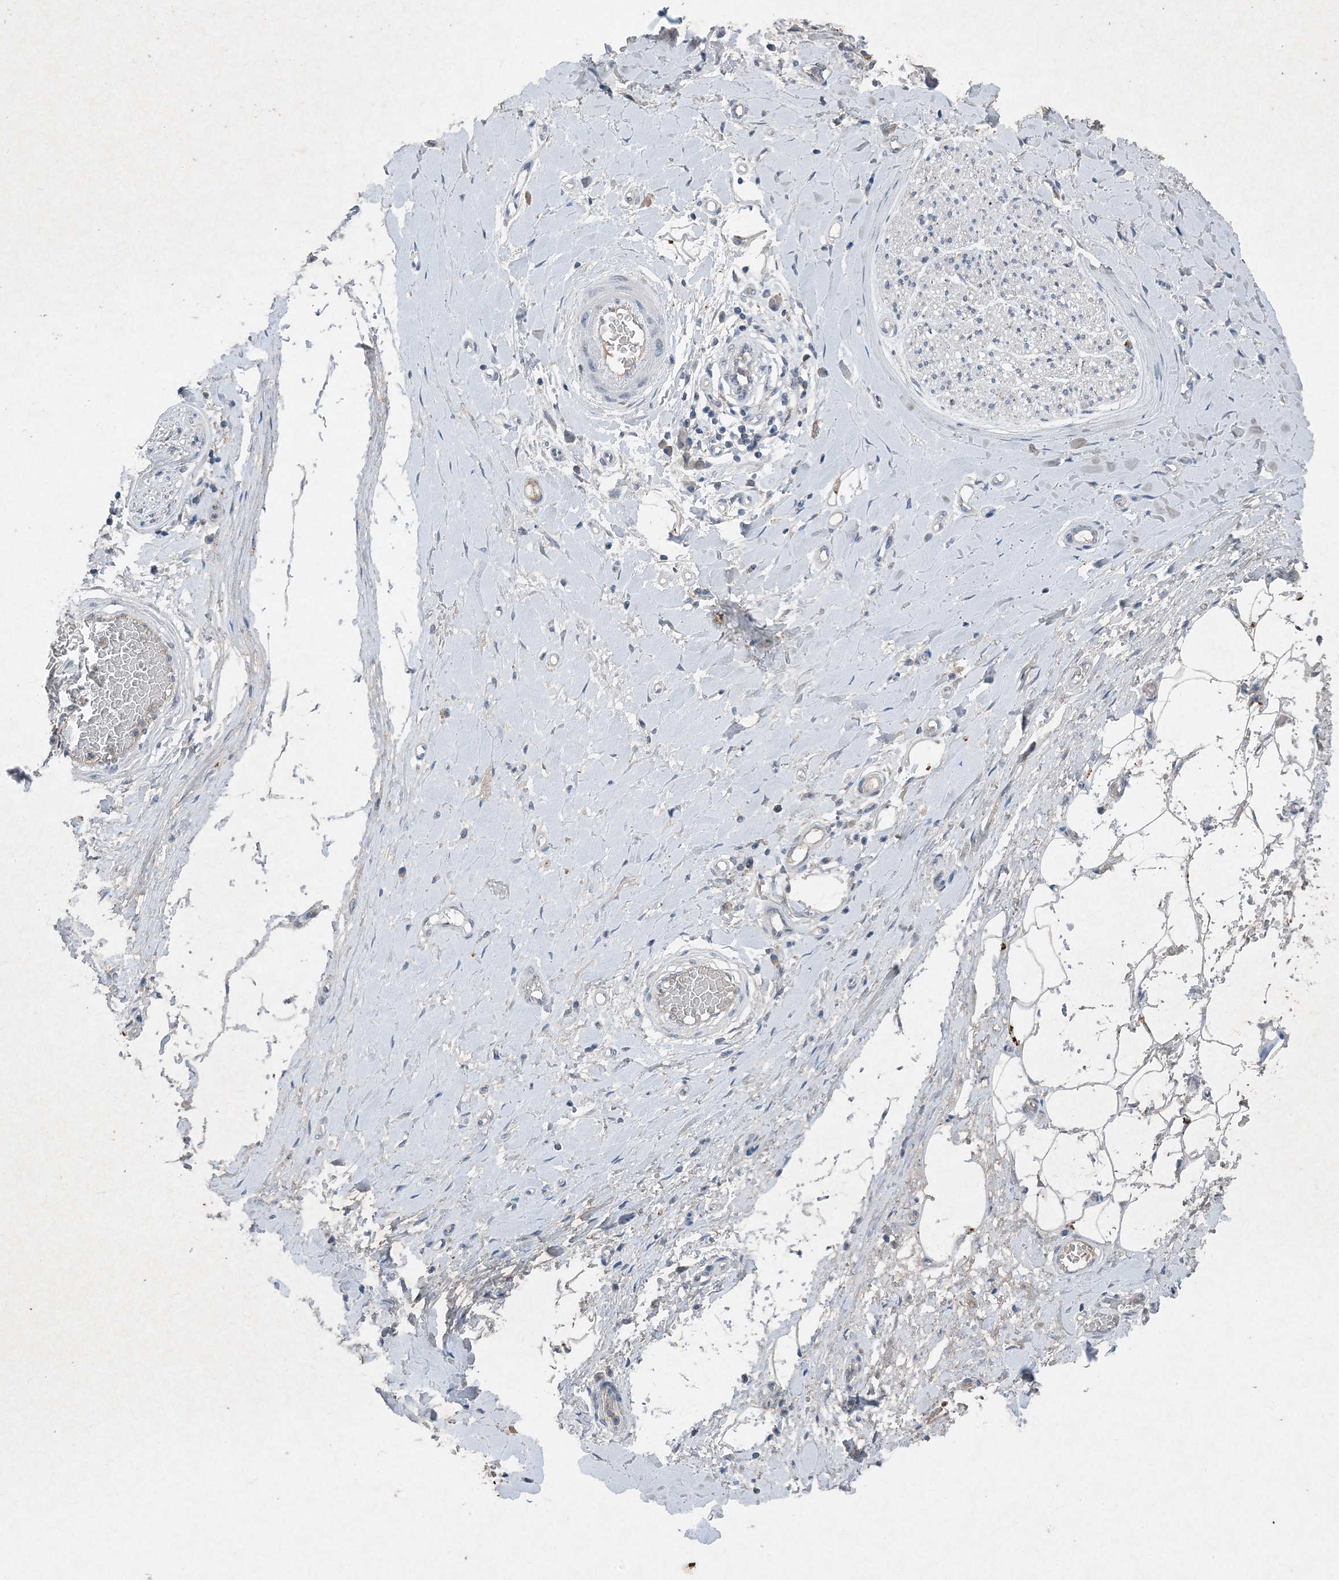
{"staining": {"intensity": "negative", "quantity": "none", "location": "none"}, "tissue": "adipose tissue", "cell_type": "Adipocytes", "image_type": "normal", "snomed": [{"axis": "morphology", "description": "Normal tissue, NOS"}, {"axis": "morphology", "description": "Adenocarcinoma, NOS"}, {"axis": "topography", "description": "Esophagus"}, {"axis": "topography", "description": "Stomach, upper"}, {"axis": "topography", "description": "Peripheral nerve tissue"}], "caption": "The micrograph reveals no significant staining in adipocytes of adipose tissue. The staining is performed using DAB brown chromogen with nuclei counter-stained in using hematoxylin.", "gene": "FCN3", "patient": {"sex": "male", "age": 62}}